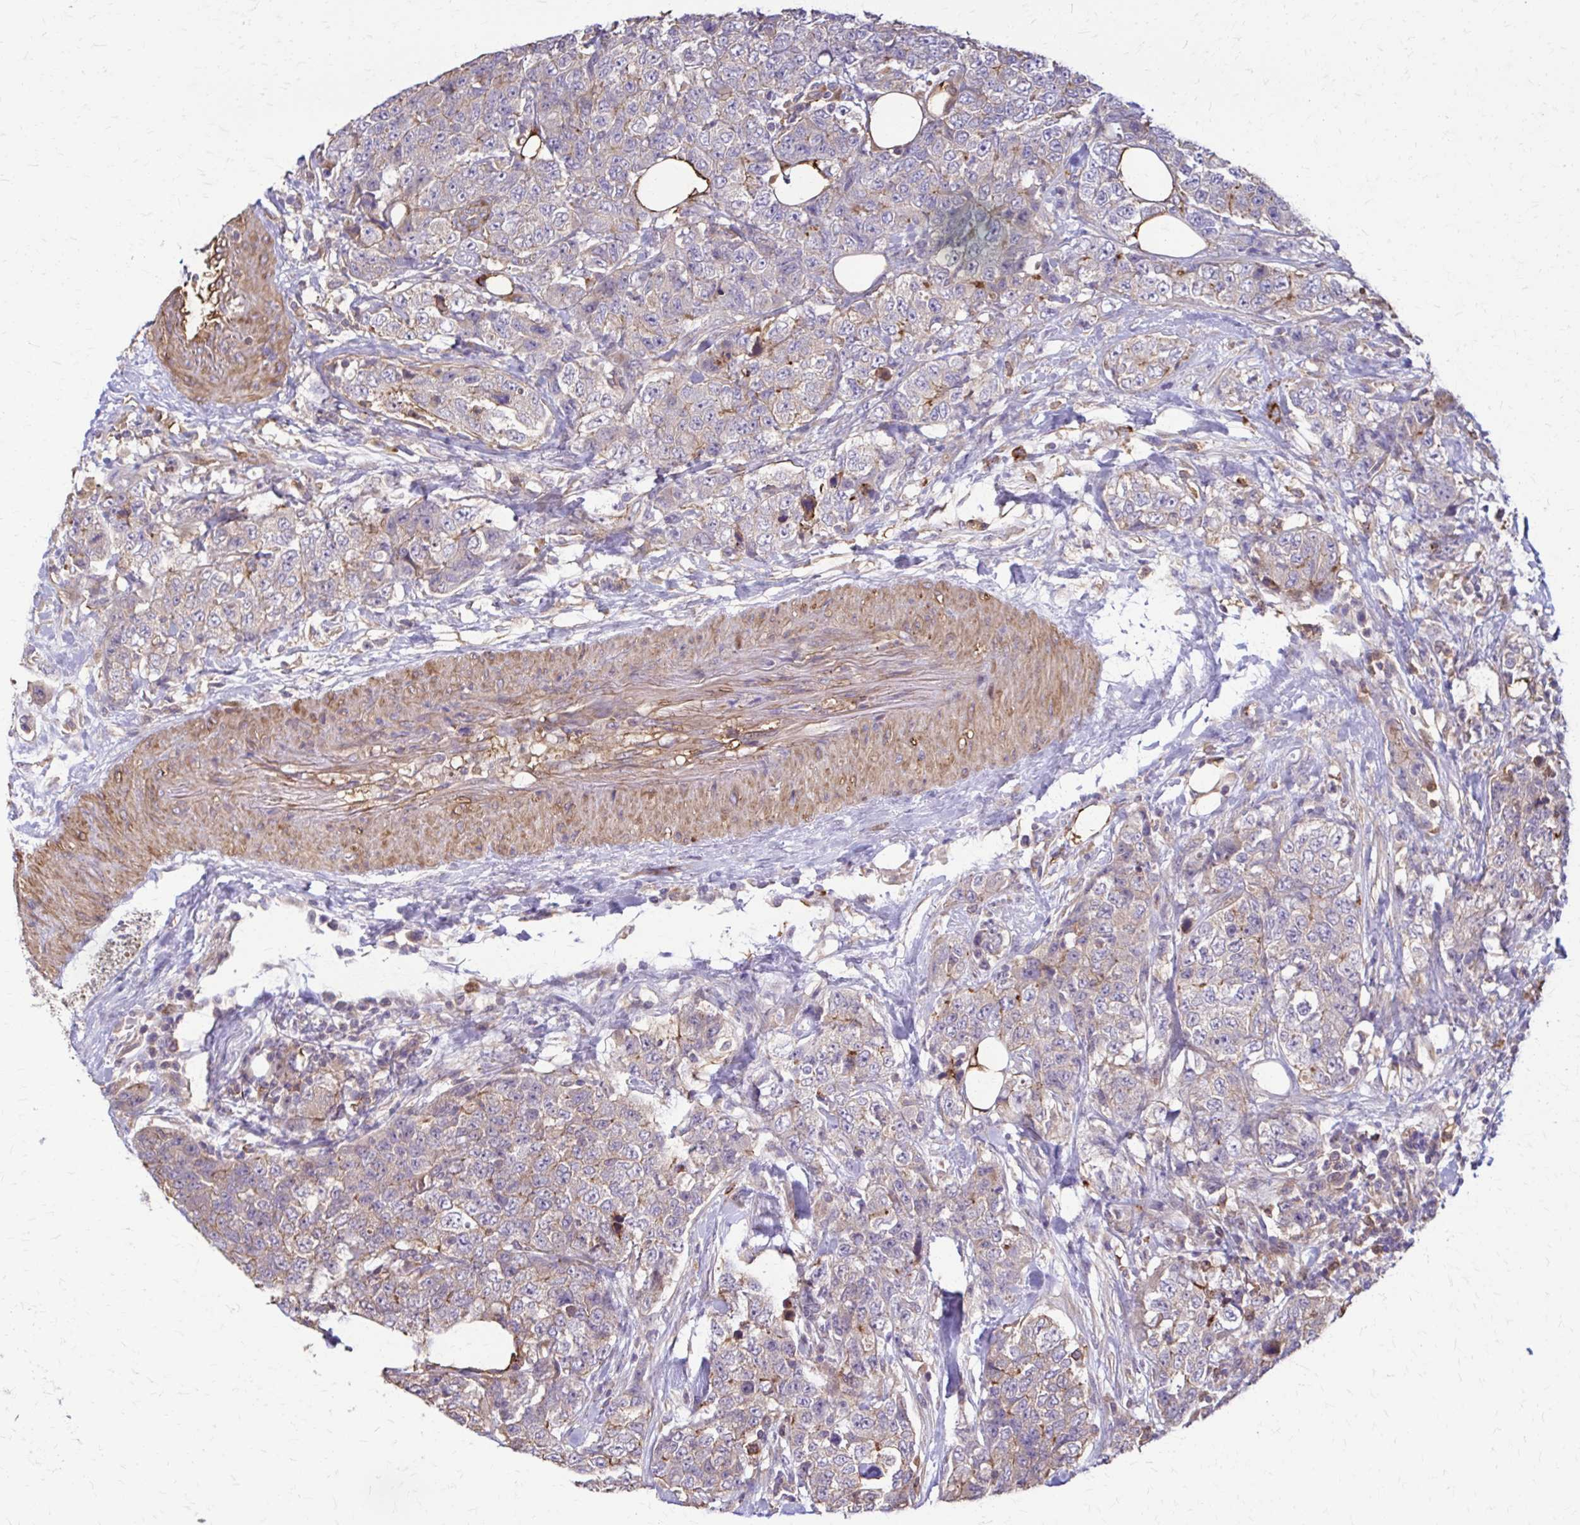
{"staining": {"intensity": "negative", "quantity": "none", "location": "none"}, "tissue": "urothelial cancer", "cell_type": "Tumor cells", "image_type": "cancer", "snomed": [{"axis": "morphology", "description": "Urothelial carcinoma, High grade"}, {"axis": "topography", "description": "Urinary bladder"}], "caption": "Immunohistochemical staining of human urothelial cancer demonstrates no significant staining in tumor cells.", "gene": "DSP", "patient": {"sex": "female", "age": 78}}